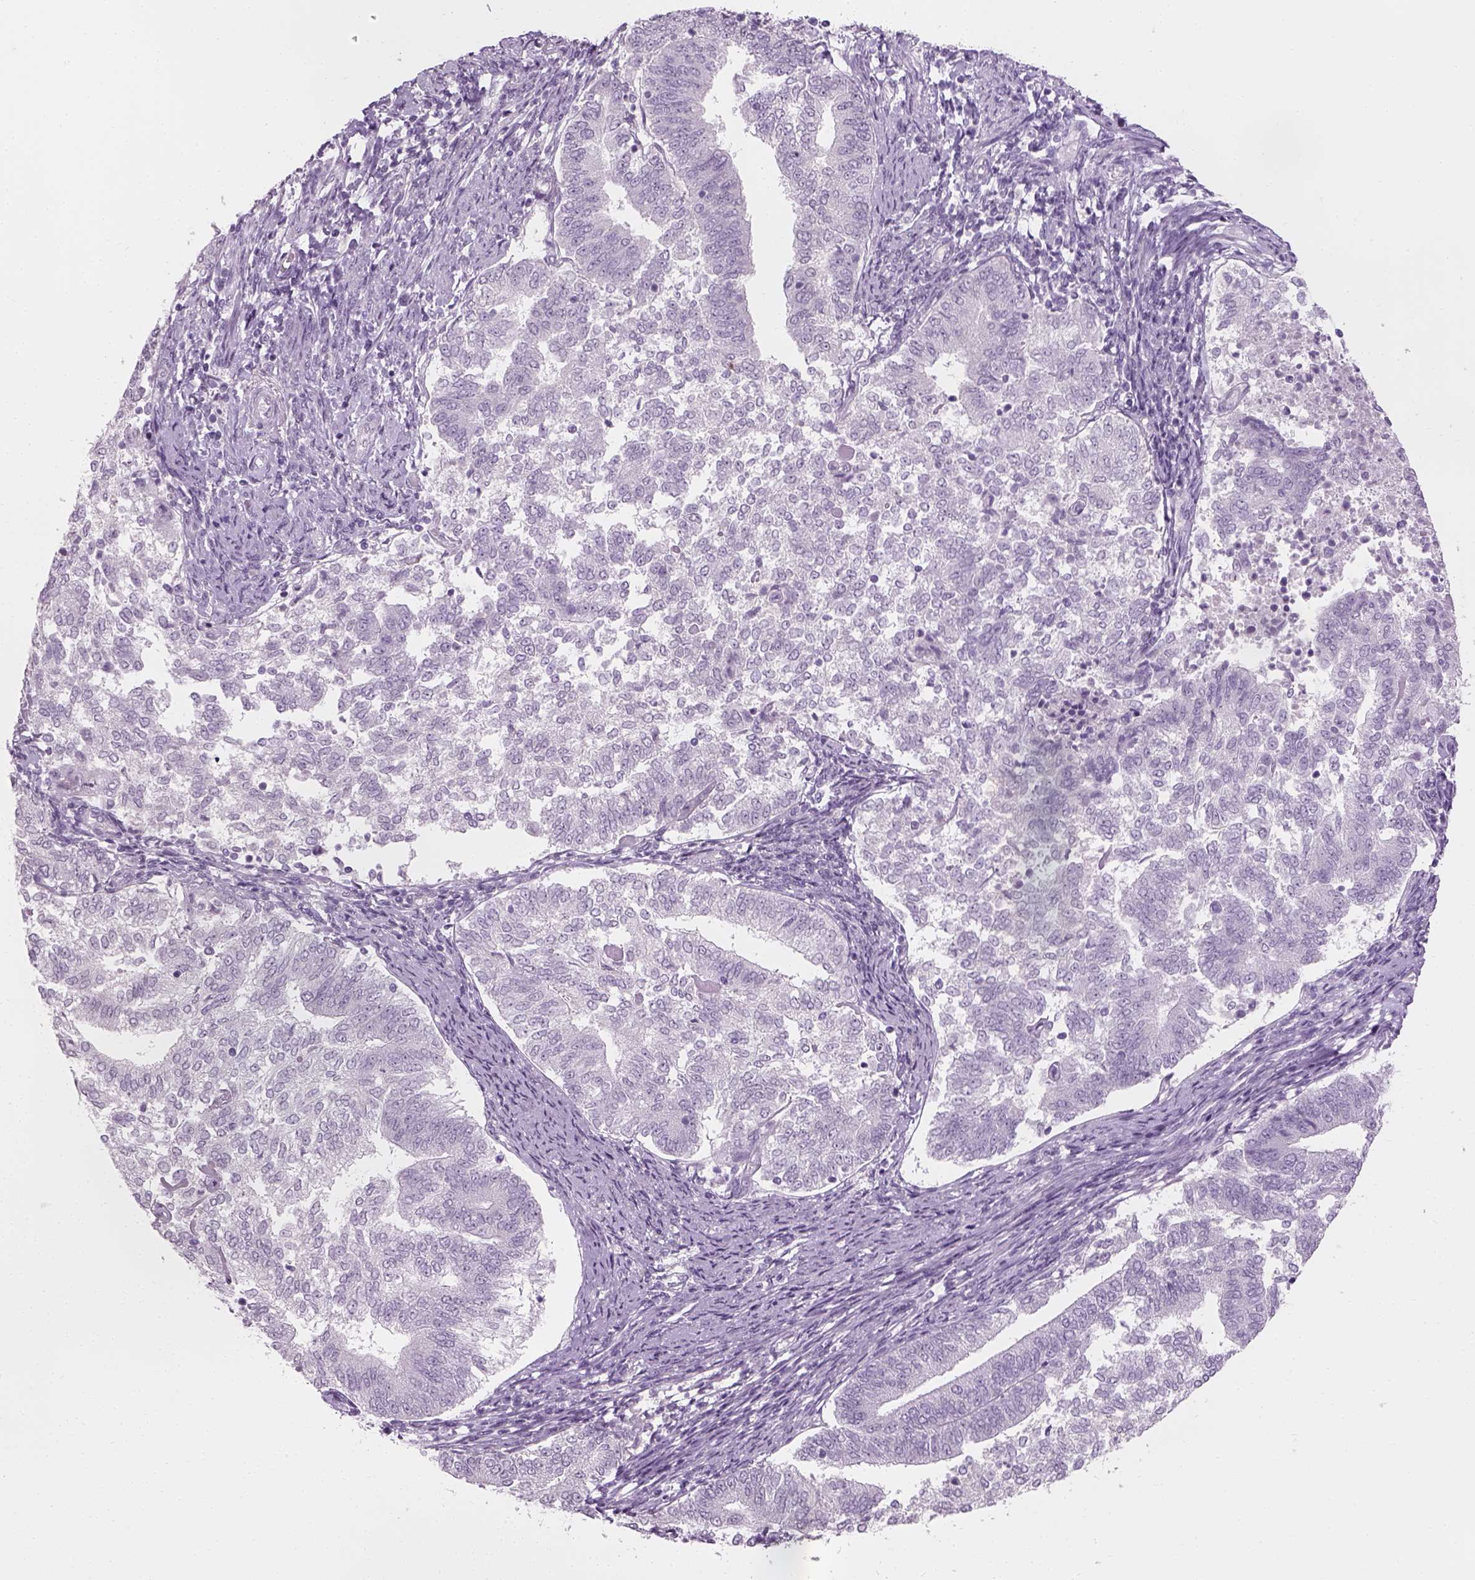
{"staining": {"intensity": "negative", "quantity": "none", "location": "none"}, "tissue": "endometrial cancer", "cell_type": "Tumor cells", "image_type": "cancer", "snomed": [{"axis": "morphology", "description": "Adenocarcinoma, NOS"}, {"axis": "topography", "description": "Endometrium"}], "caption": "The IHC image has no significant positivity in tumor cells of endometrial cancer (adenocarcinoma) tissue.", "gene": "TH", "patient": {"sex": "female", "age": 65}}